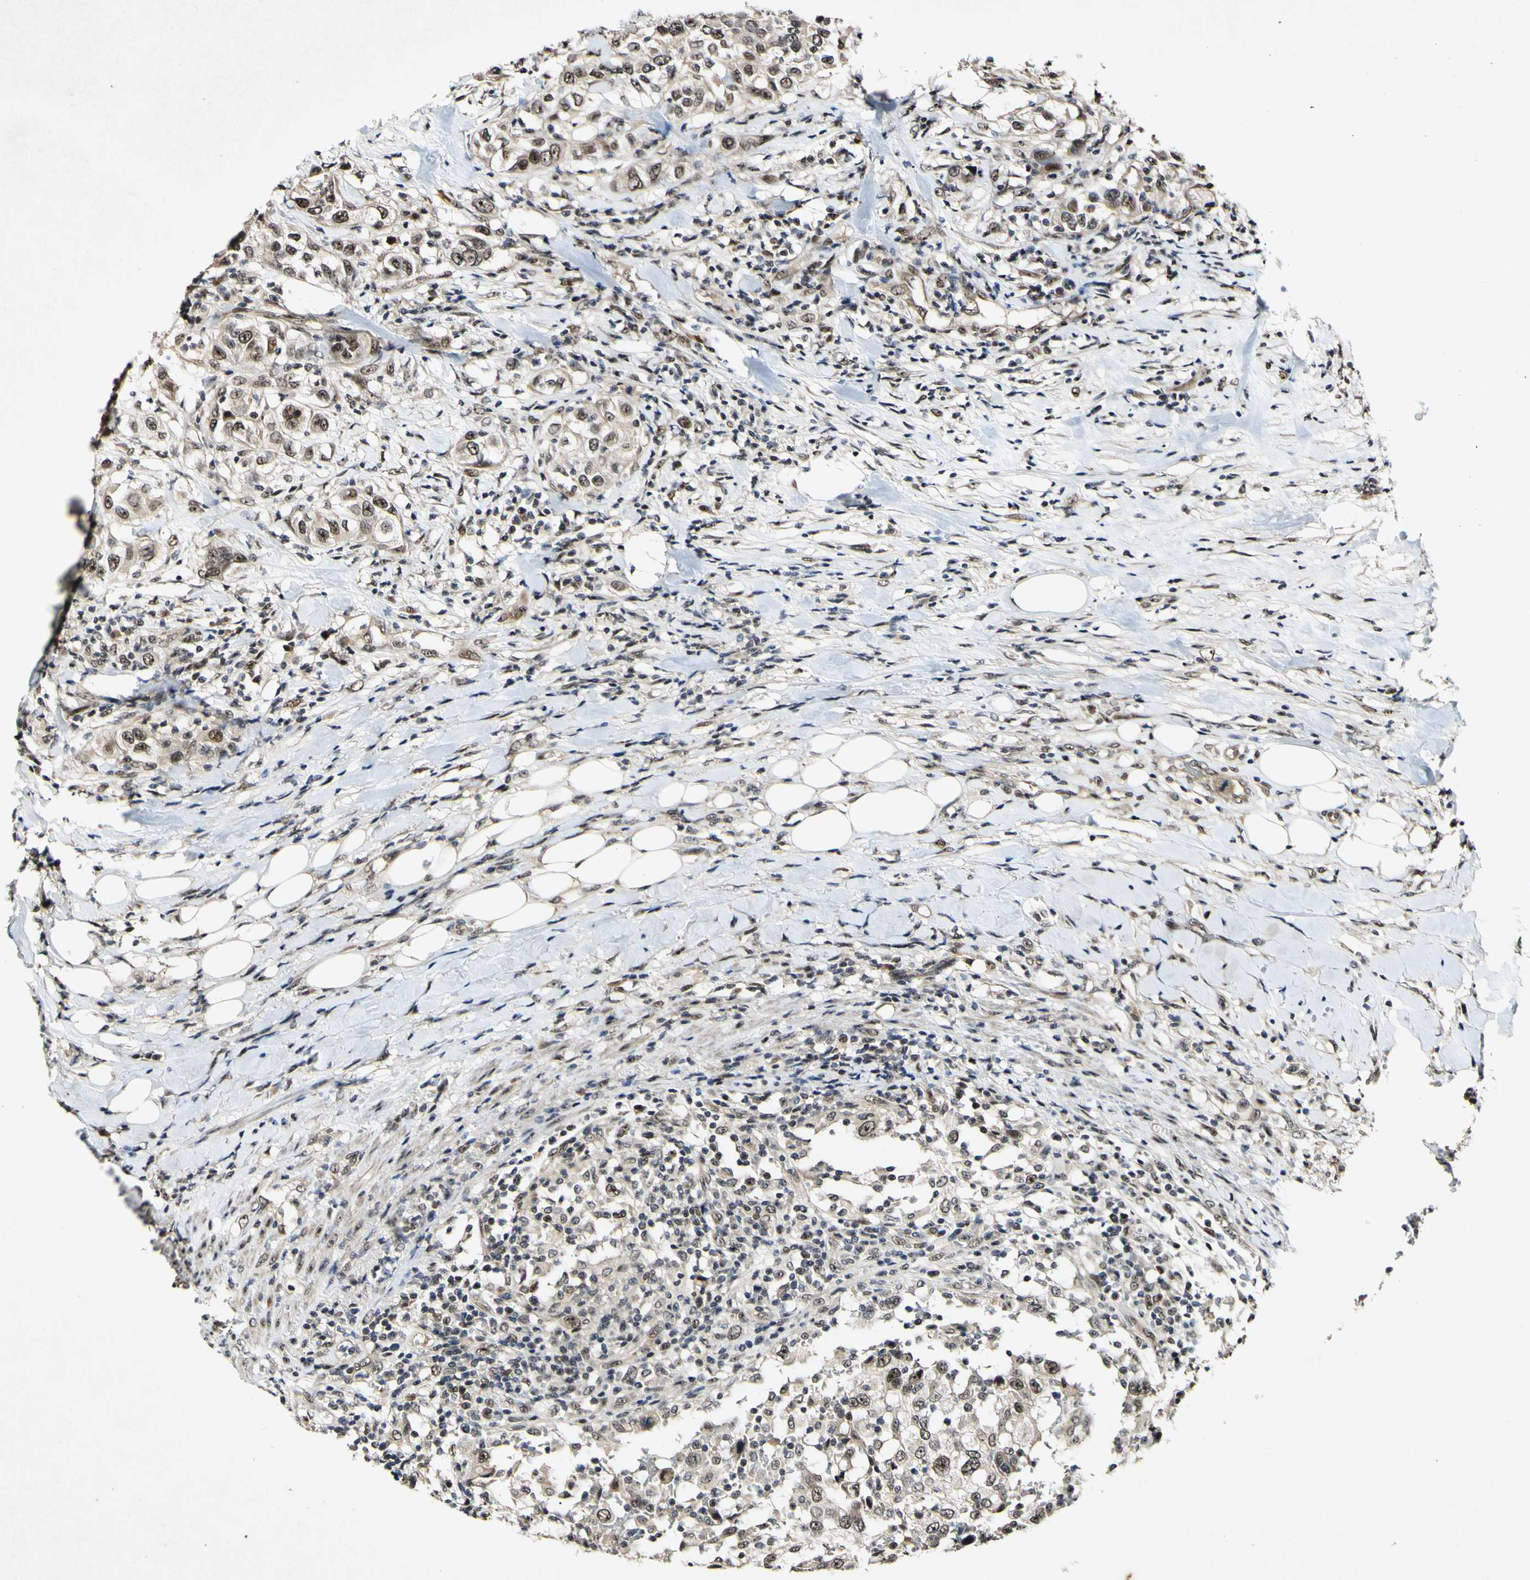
{"staining": {"intensity": "moderate", "quantity": "25%-75%", "location": "nuclear"}, "tissue": "urothelial cancer", "cell_type": "Tumor cells", "image_type": "cancer", "snomed": [{"axis": "morphology", "description": "Urothelial carcinoma, High grade"}, {"axis": "topography", "description": "Urinary bladder"}], "caption": "Protein expression analysis of urothelial carcinoma (high-grade) demonstrates moderate nuclear expression in approximately 25%-75% of tumor cells.", "gene": "POLR2F", "patient": {"sex": "female", "age": 80}}